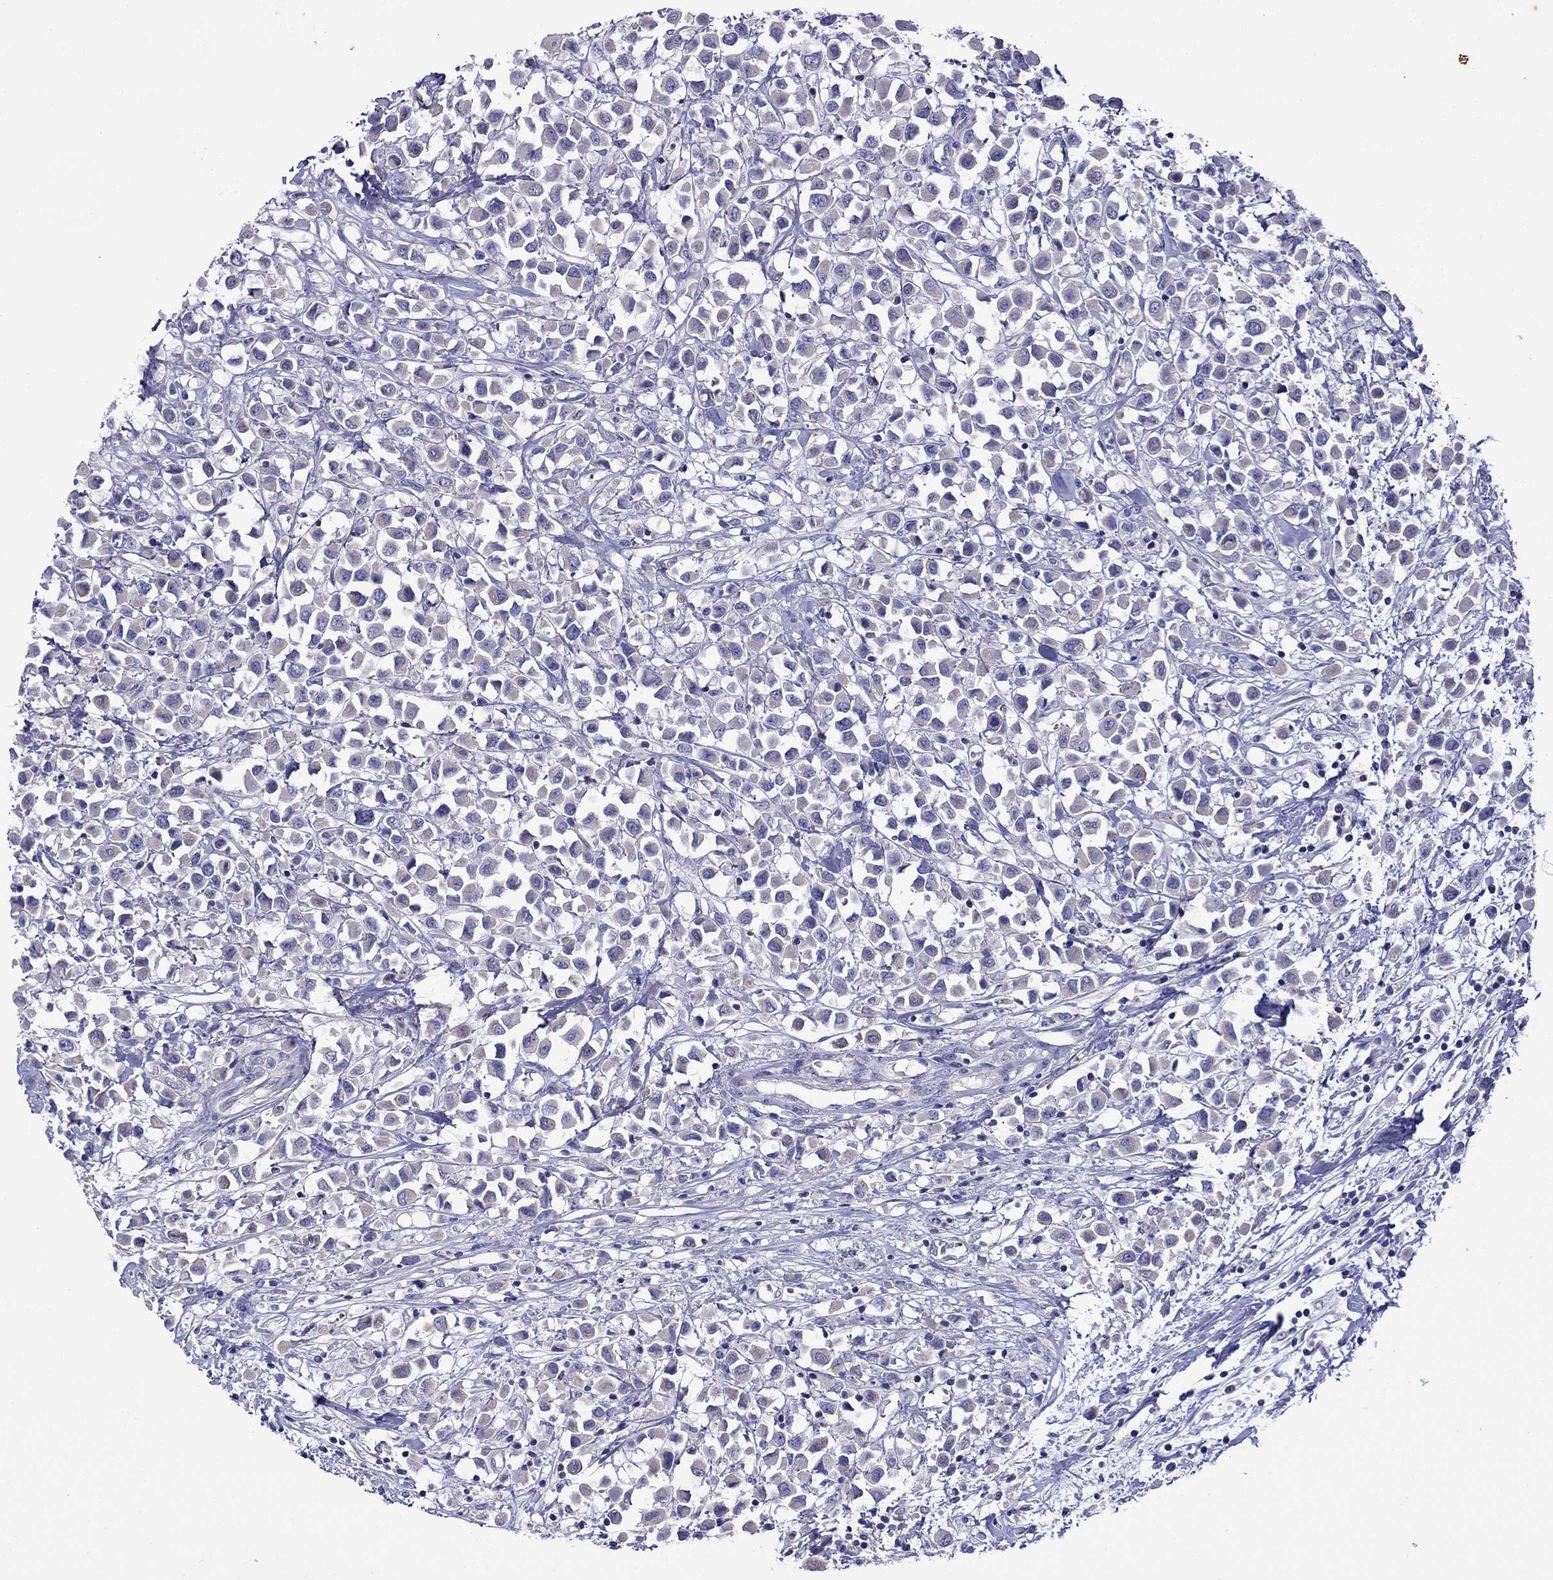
{"staining": {"intensity": "negative", "quantity": "none", "location": "none"}, "tissue": "breast cancer", "cell_type": "Tumor cells", "image_type": "cancer", "snomed": [{"axis": "morphology", "description": "Duct carcinoma"}, {"axis": "topography", "description": "Breast"}], "caption": "High magnification brightfield microscopy of invasive ductal carcinoma (breast) stained with DAB (brown) and counterstained with hematoxylin (blue): tumor cells show no significant staining.", "gene": "STAR", "patient": {"sex": "female", "age": 61}}